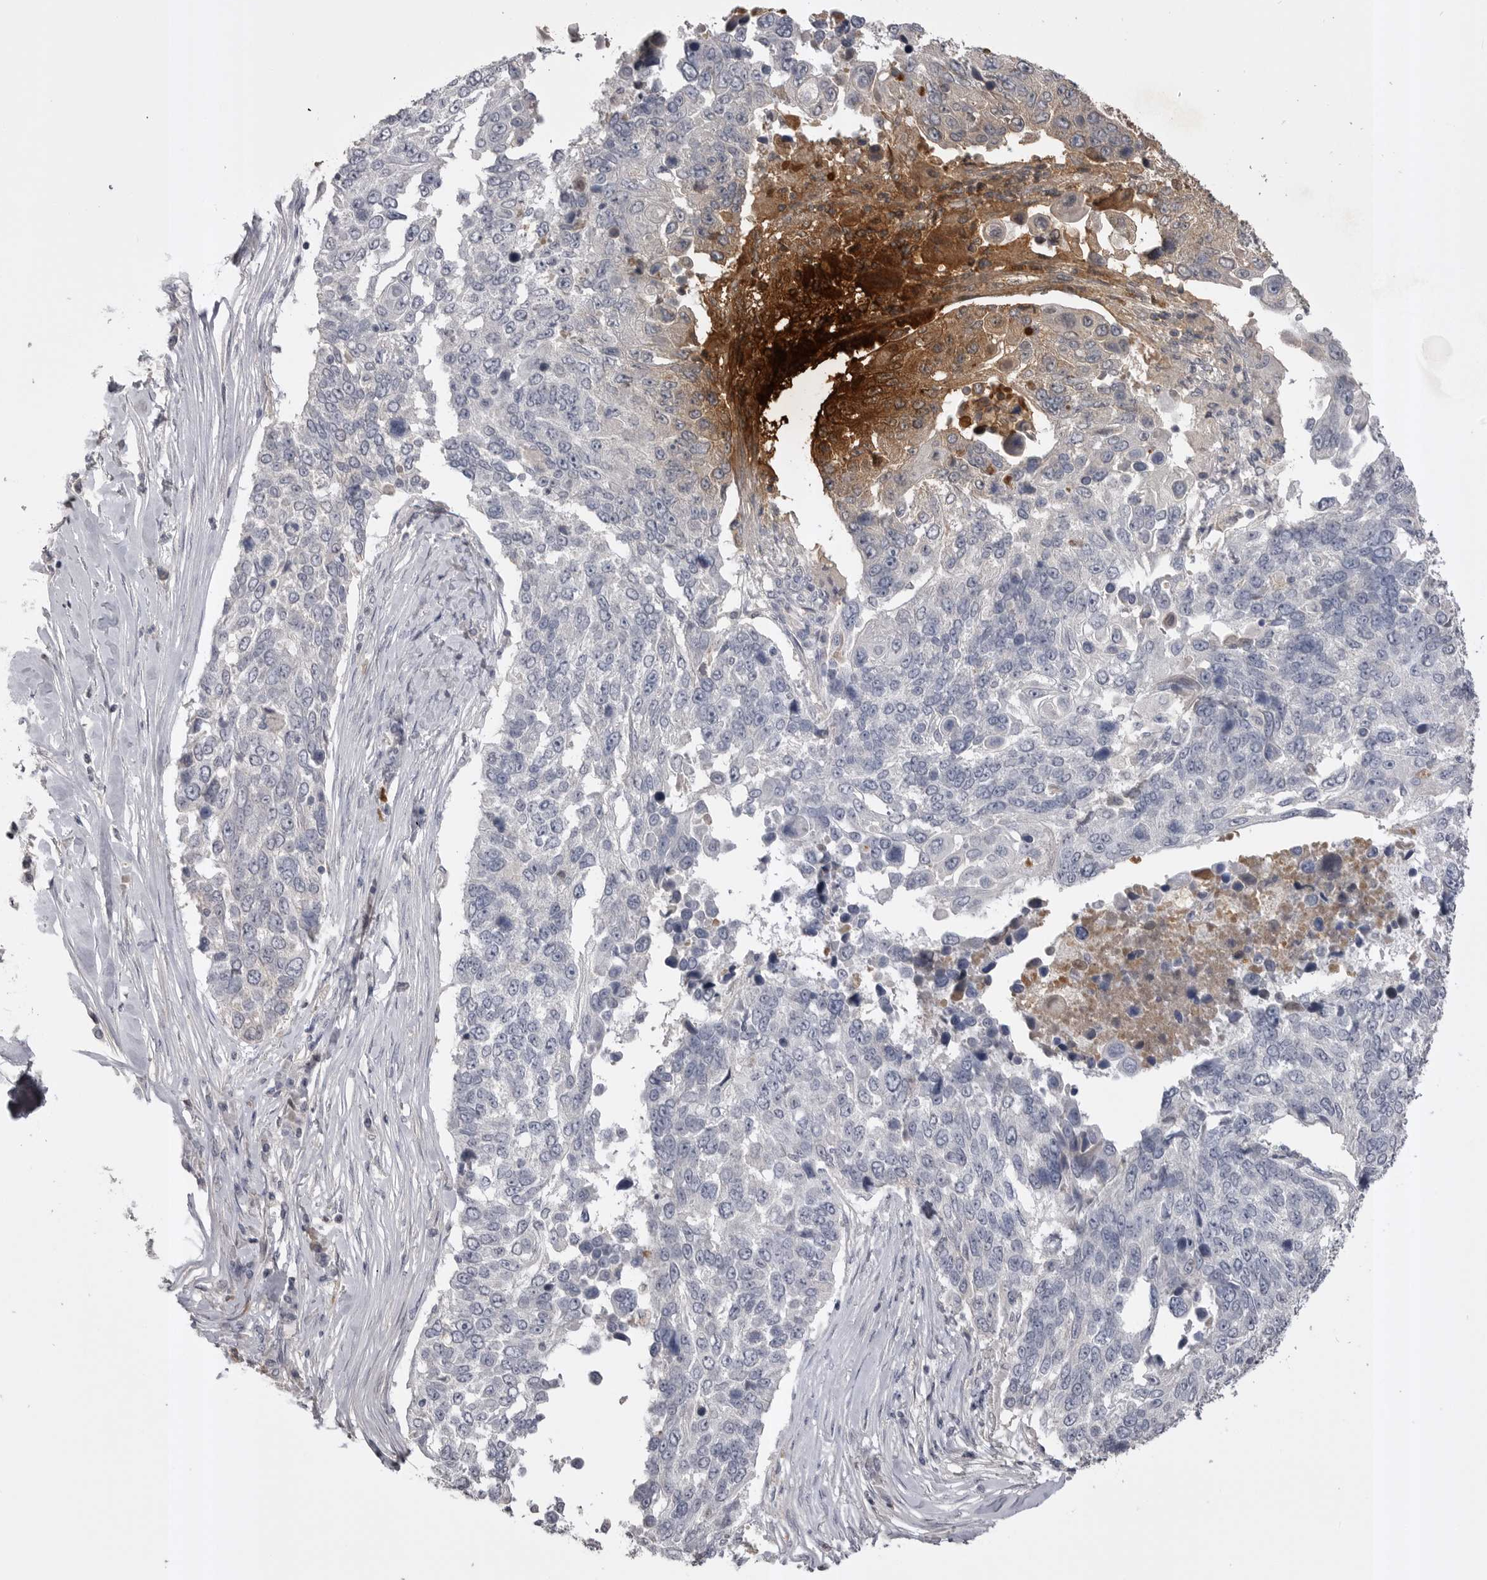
{"staining": {"intensity": "negative", "quantity": "none", "location": "none"}, "tissue": "lung cancer", "cell_type": "Tumor cells", "image_type": "cancer", "snomed": [{"axis": "morphology", "description": "Squamous cell carcinoma, NOS"}, {"axis": "topography", "description": "Lung"}], "caption": "There is no significant positivity in tumor cells of squamous cell carcinoma (lung).", "gene": "AHSG", "patient": {"sex": "male", "age": 66}}